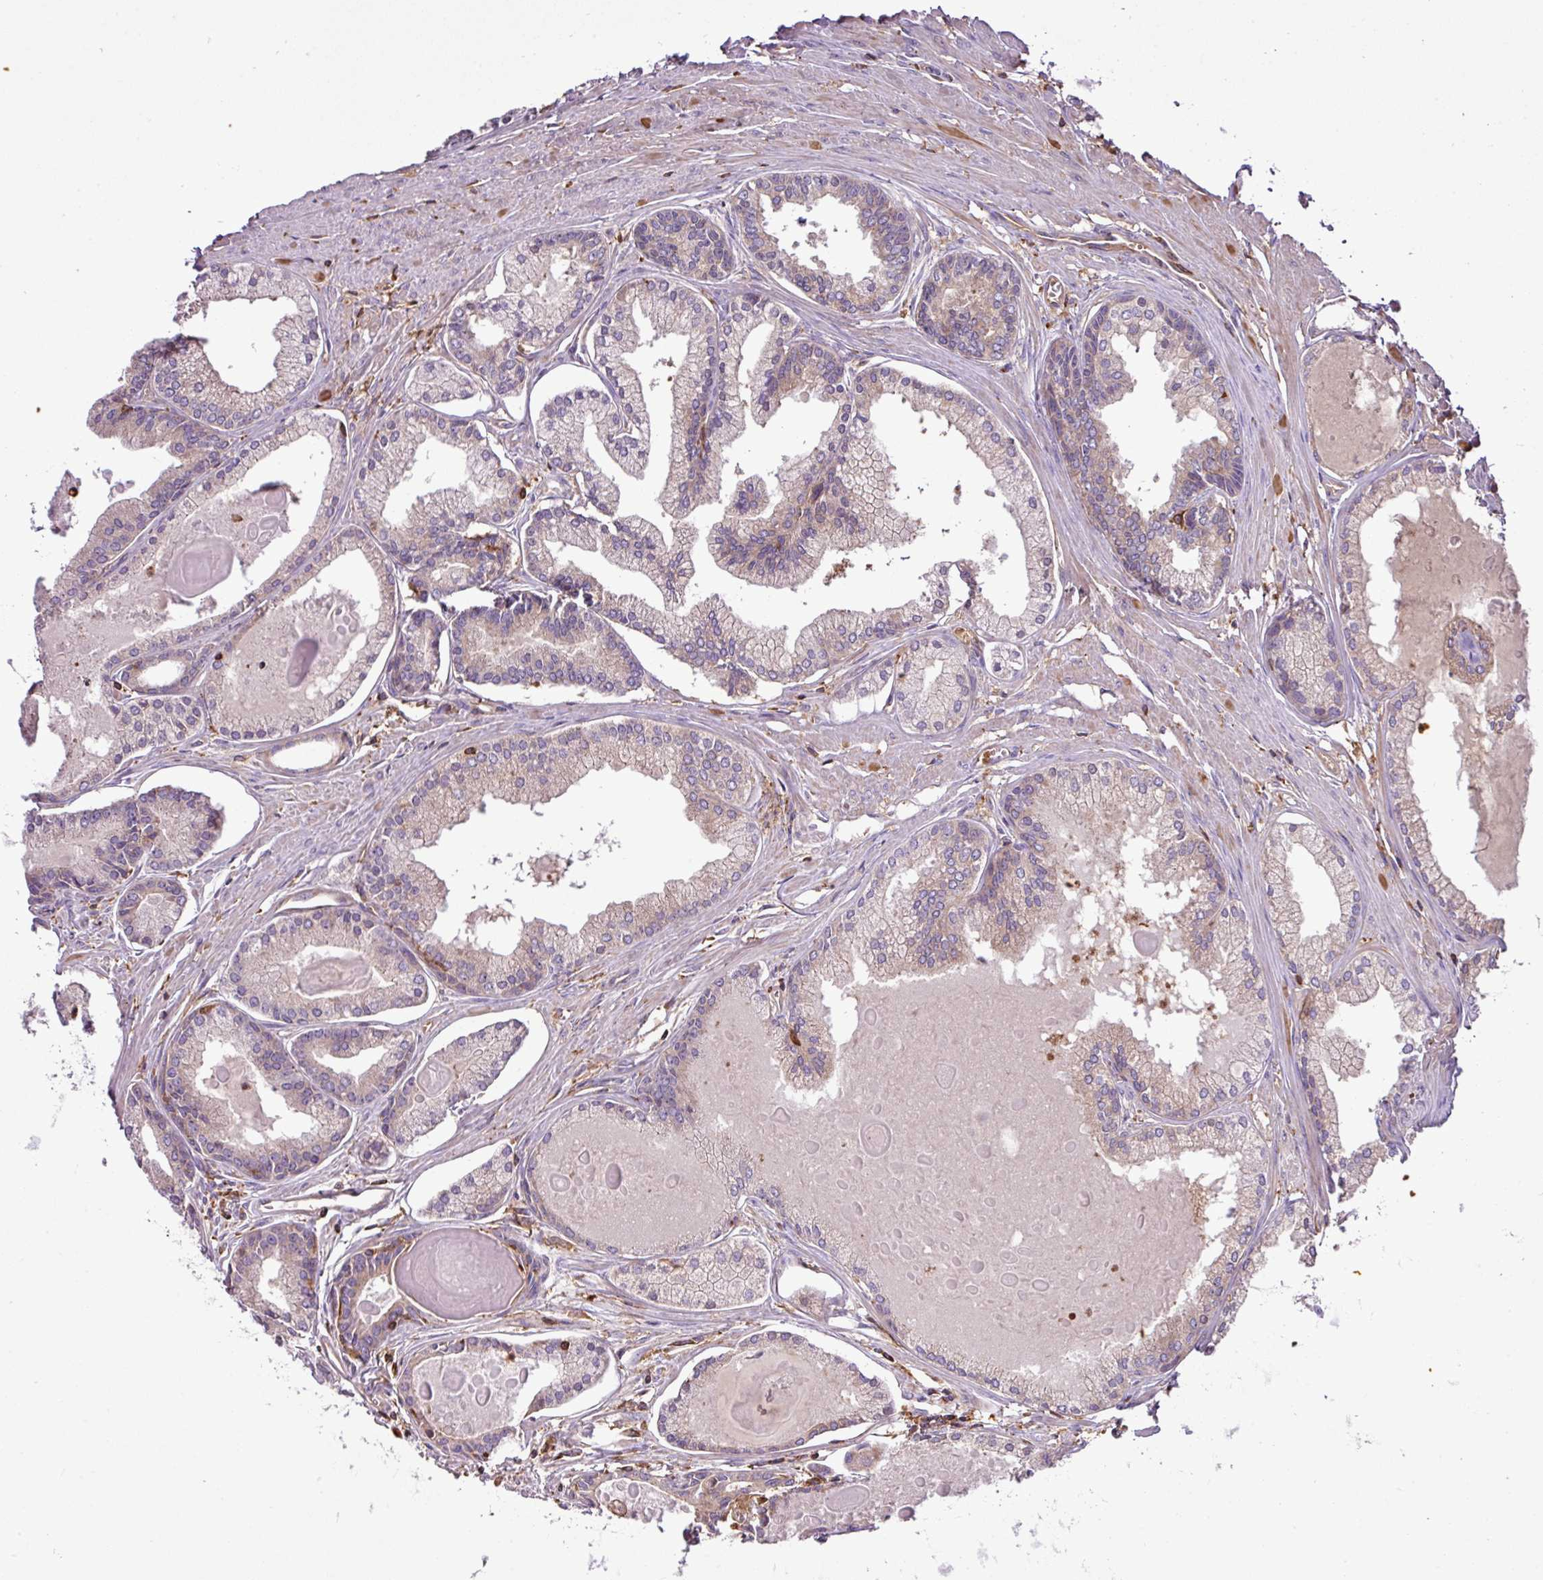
{"staining": {"intensity": "weak", "quantity": "<25%", "location": "cytoplasmic/membranous"}, "tissue": "prostate cancer", "cell_type": "Tumor cells", "image_type": "cancer", "snomed": [{"axis": "morphology", "description": "Adenocarcinoma, High grade"}, {"axis": "topography", "description": "Prostate"}], "caption": "The micrograph demonstrates no staining of tumor cells in prostate cancer.", "gene": "PGAP6", "patient": {"sex": "male", "age": 68}}